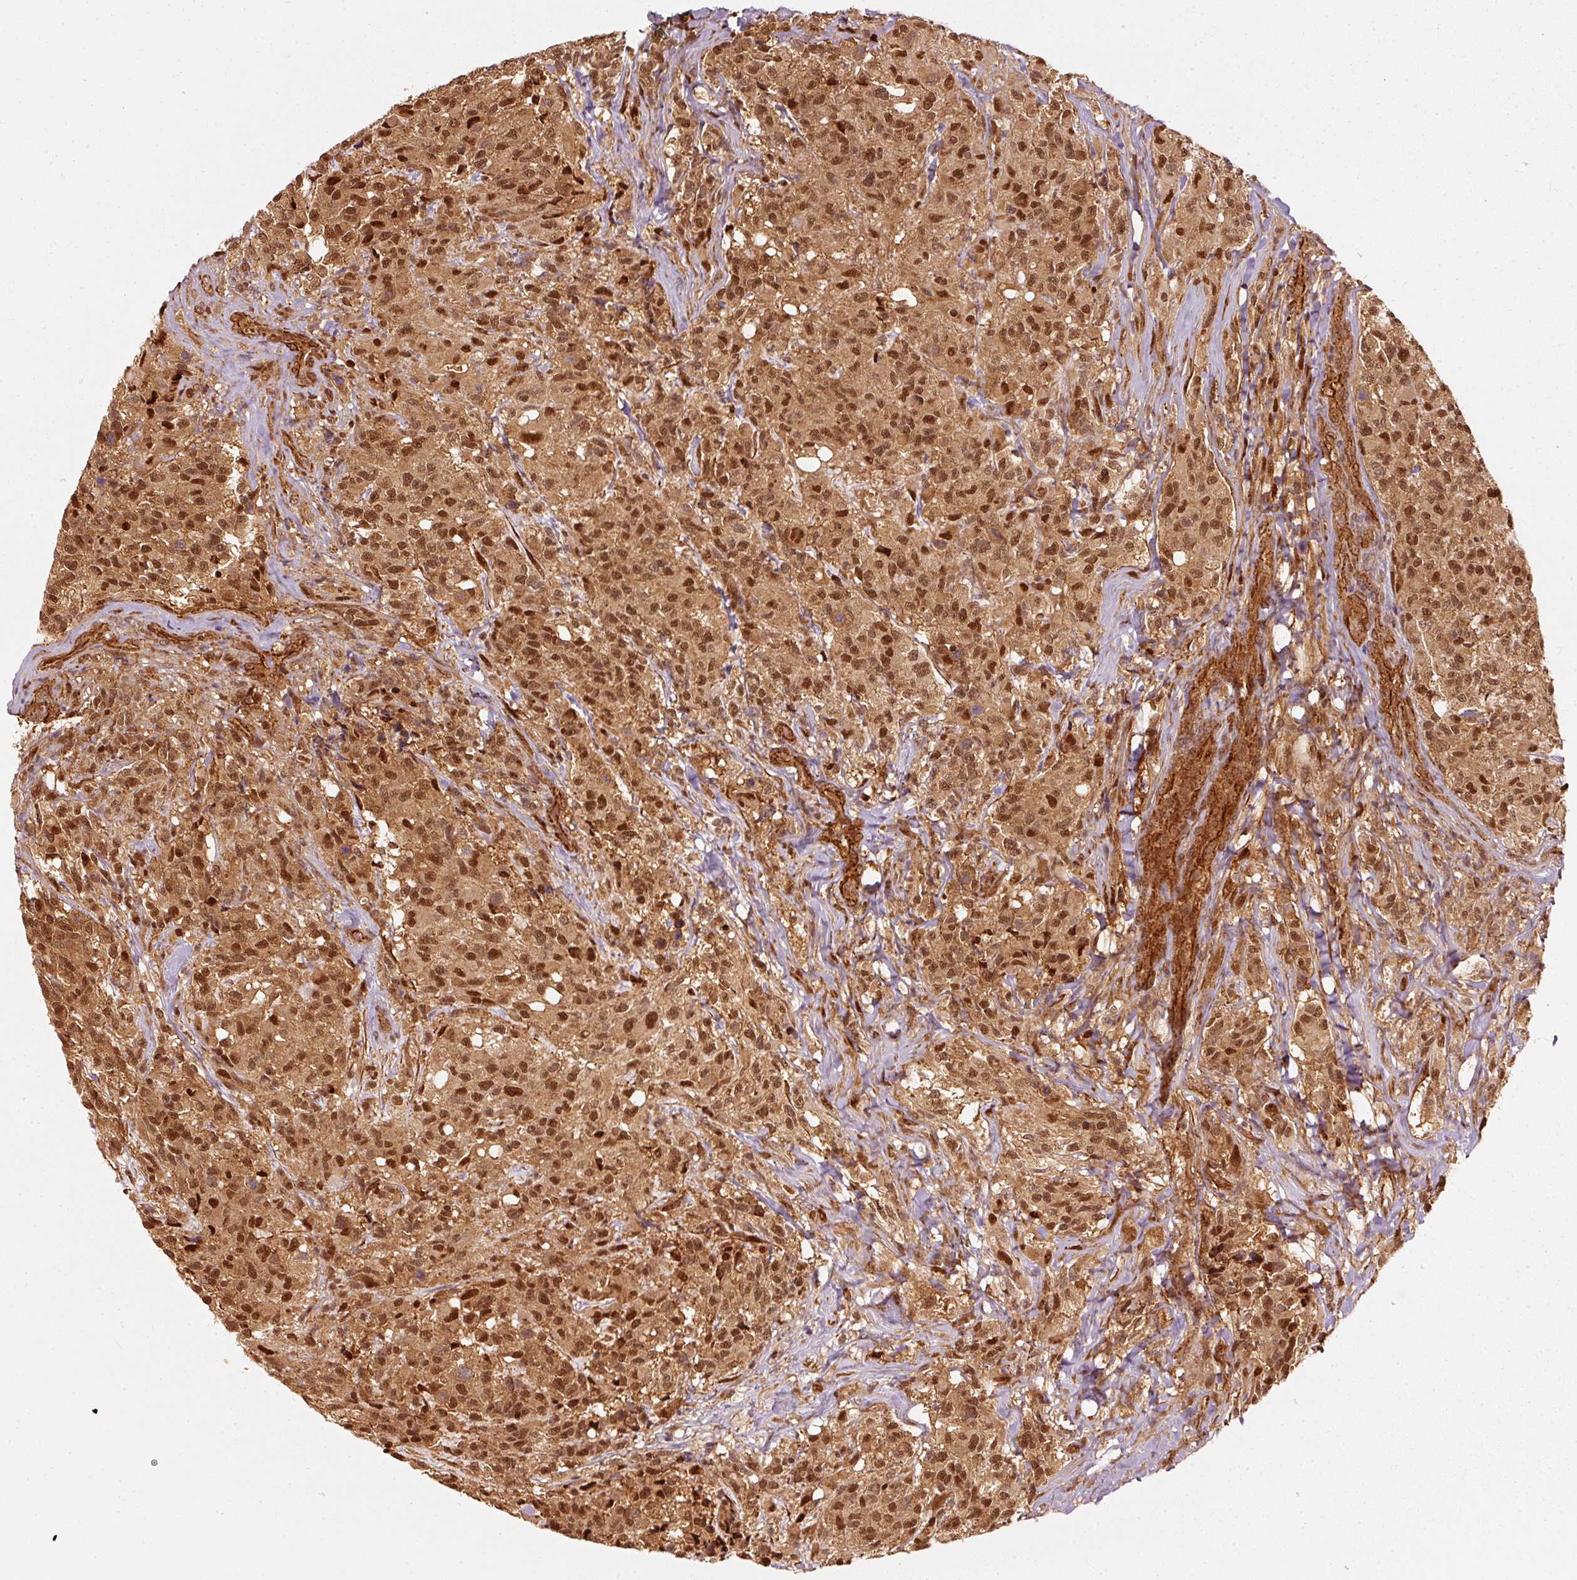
{"staining": {"intensity": "strong", "quantity": ">75%", "location": "cytoplasmic/membranous,nuclear"}, "tissue": "glioma", "cell_type": "Tumor cells", "image_type": "cancer", "snomed": [{"axis": "morphology", "description": "Glioma, malignant, High grade"}, {"axis": "topography", "description": "Brain"}], "caption": "Tumor cells show strong cytoplasmic/membranous and nuclear expression in about >75% of cells in glioma. Nuclei are stained in blue.", "gene": "PSMD1", "patient": {"sex": "female", "age": 67}}